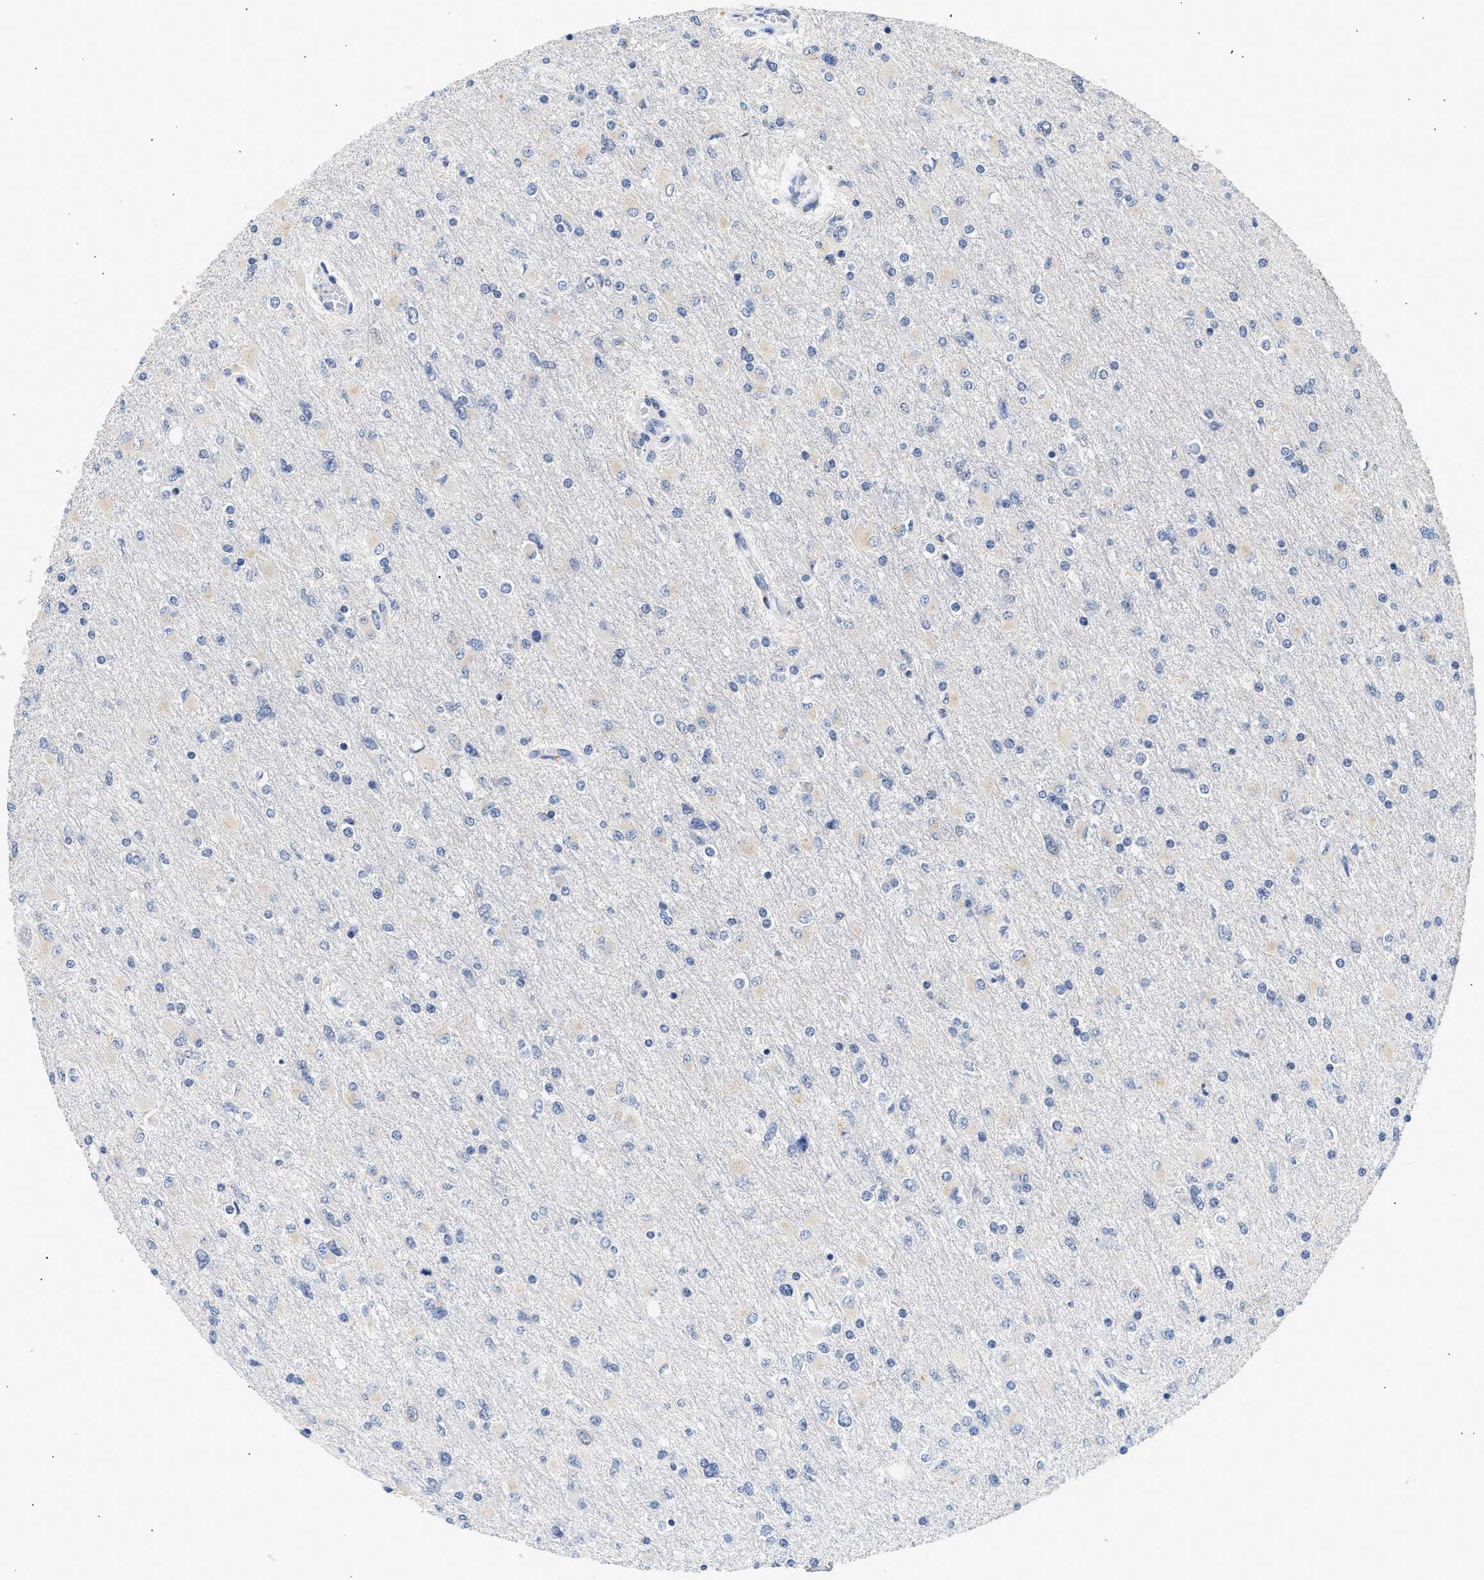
{"staining": {"intensity": "negative", "quantity": "none", "location": "none"}, "tissue": "glioma", "cell_type": "Tumor cells", "image_type": "cancer", "snomed": [{"axis": "morphology", "description": "Glioma, malignant, High grade"}, {"axis": "topography", "description": "Cerebral cortex"}], "caption": "An image of human malignant glioma (high-grade) is negative for staining in tumor cells. The staining is performed using DAB brown chromogen with nuclei counter-stained in using hematoxylin.", "gene": "PPM1L", "patient": {"sex": "female", "age": 36}}